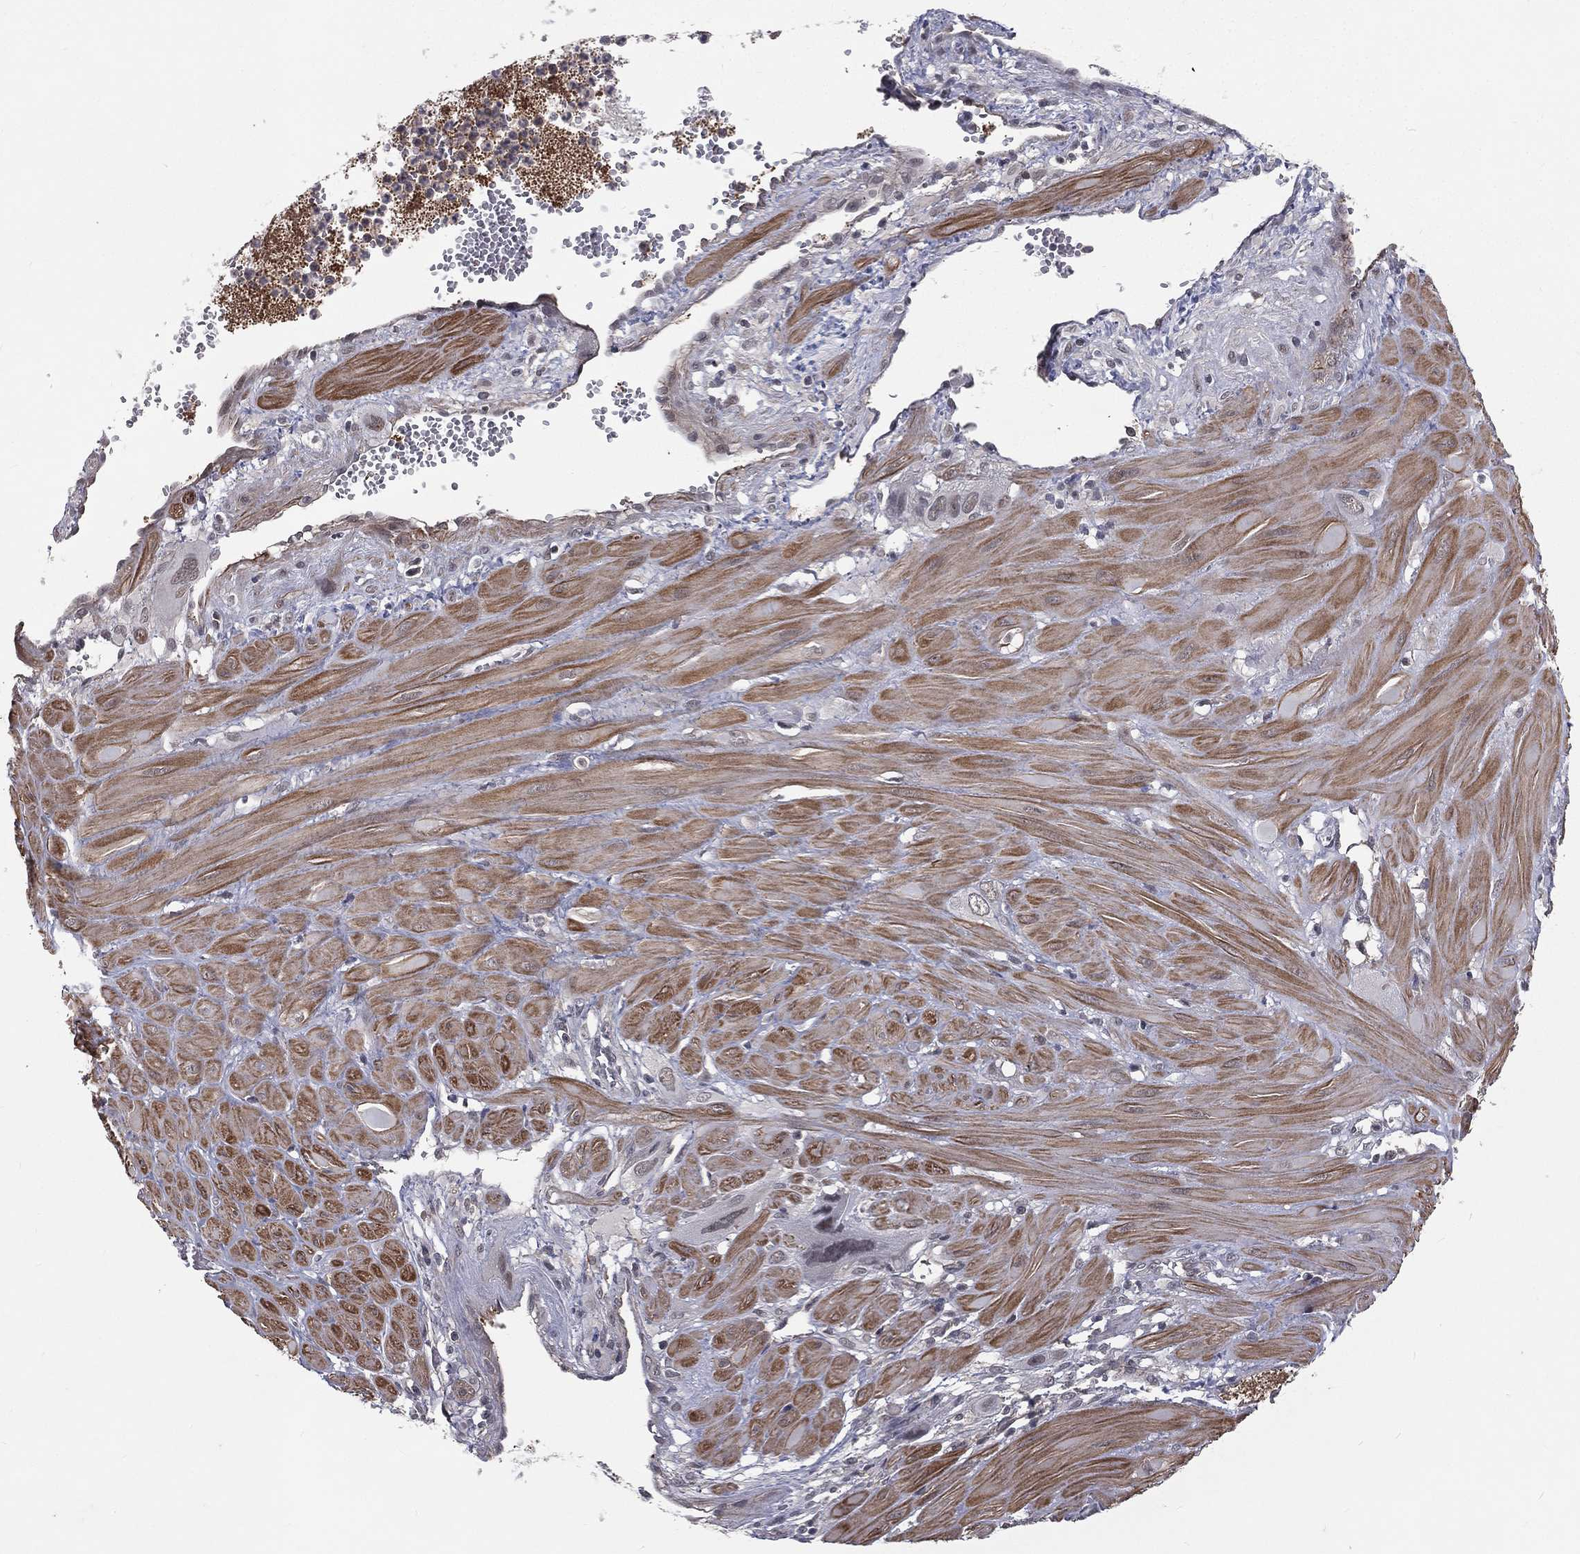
{"staining": {"intensity": "negative", "quantity": "none", "location": "none"}, "tissue": "cervical cancer", "cell_type": "Tumor cells", "image_type": "cancer", "snomed": [{"axis": "morphology", "description": "Squamous cell carcinoma, NOS"}, {"axis": "topography", "description": "Cervix"}], "caption": "Cervical squamous cell carcinoma was stained to show a protein in brown. There is no significant staining in tumor cells.", "gene": "MORC2", "patient": {"sex": "female", "age": 34}}